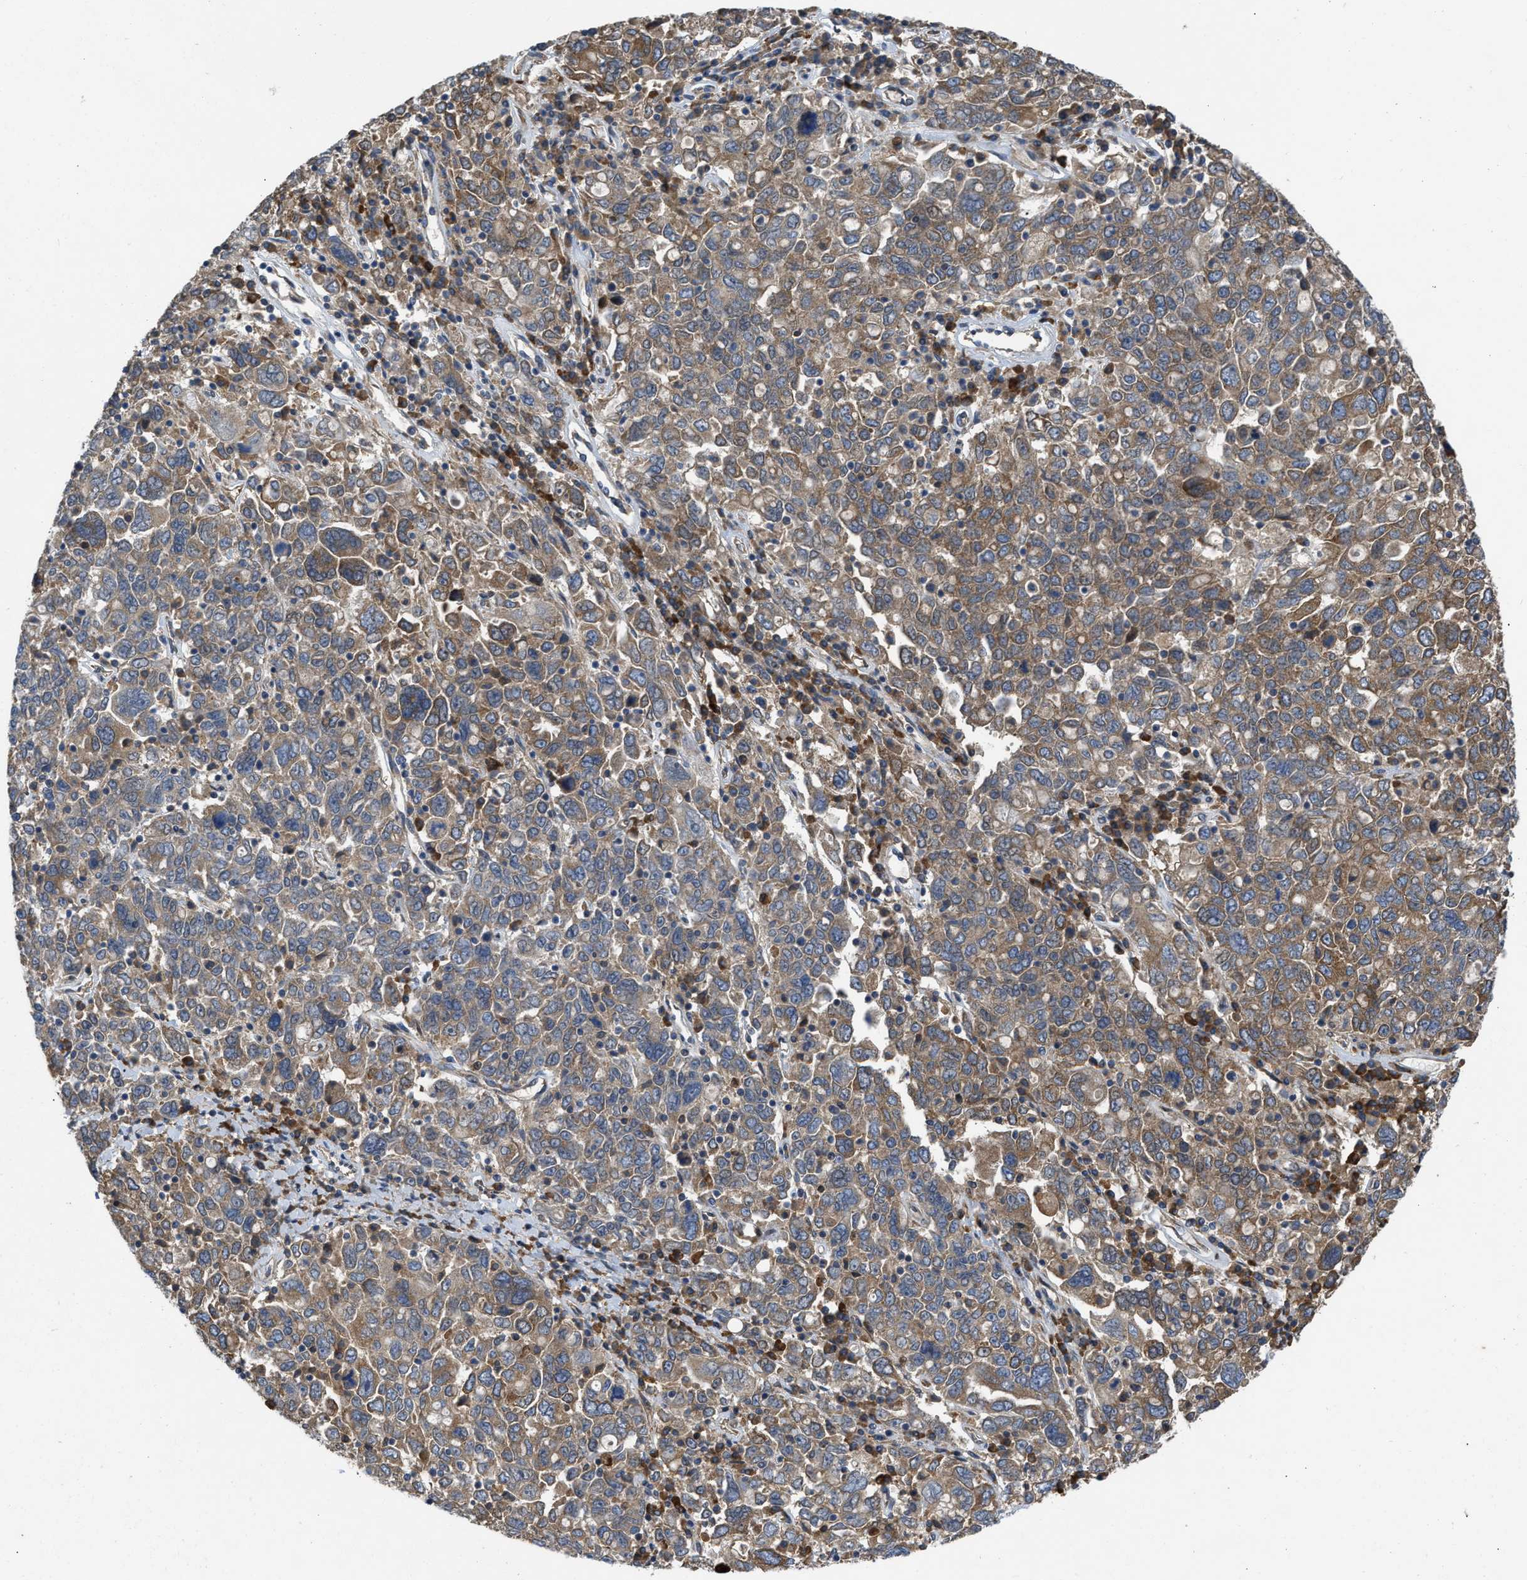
{"staining": {"intensity": "moderate", "quantity": ">75%", "location": "cytoplasmic/membranous"}, "tissue": "ovarian cancer", "cell_type": "Tumor cells", "image_type": "cancer", "snomed": [{"axis": "morphology", "description": "Carcinoma, endometroid"}, {"axis": "topography", "description": "Ovary"}], "caption": "Immunohistochemical staining of human endometroid carcinoma (ovarian) demonstrates moderate cytoplasmic/membranous protein staining in about >75% of tumor cells.", "gene": "TMEM131", "patient": {"sex": "female", "age": 62}}